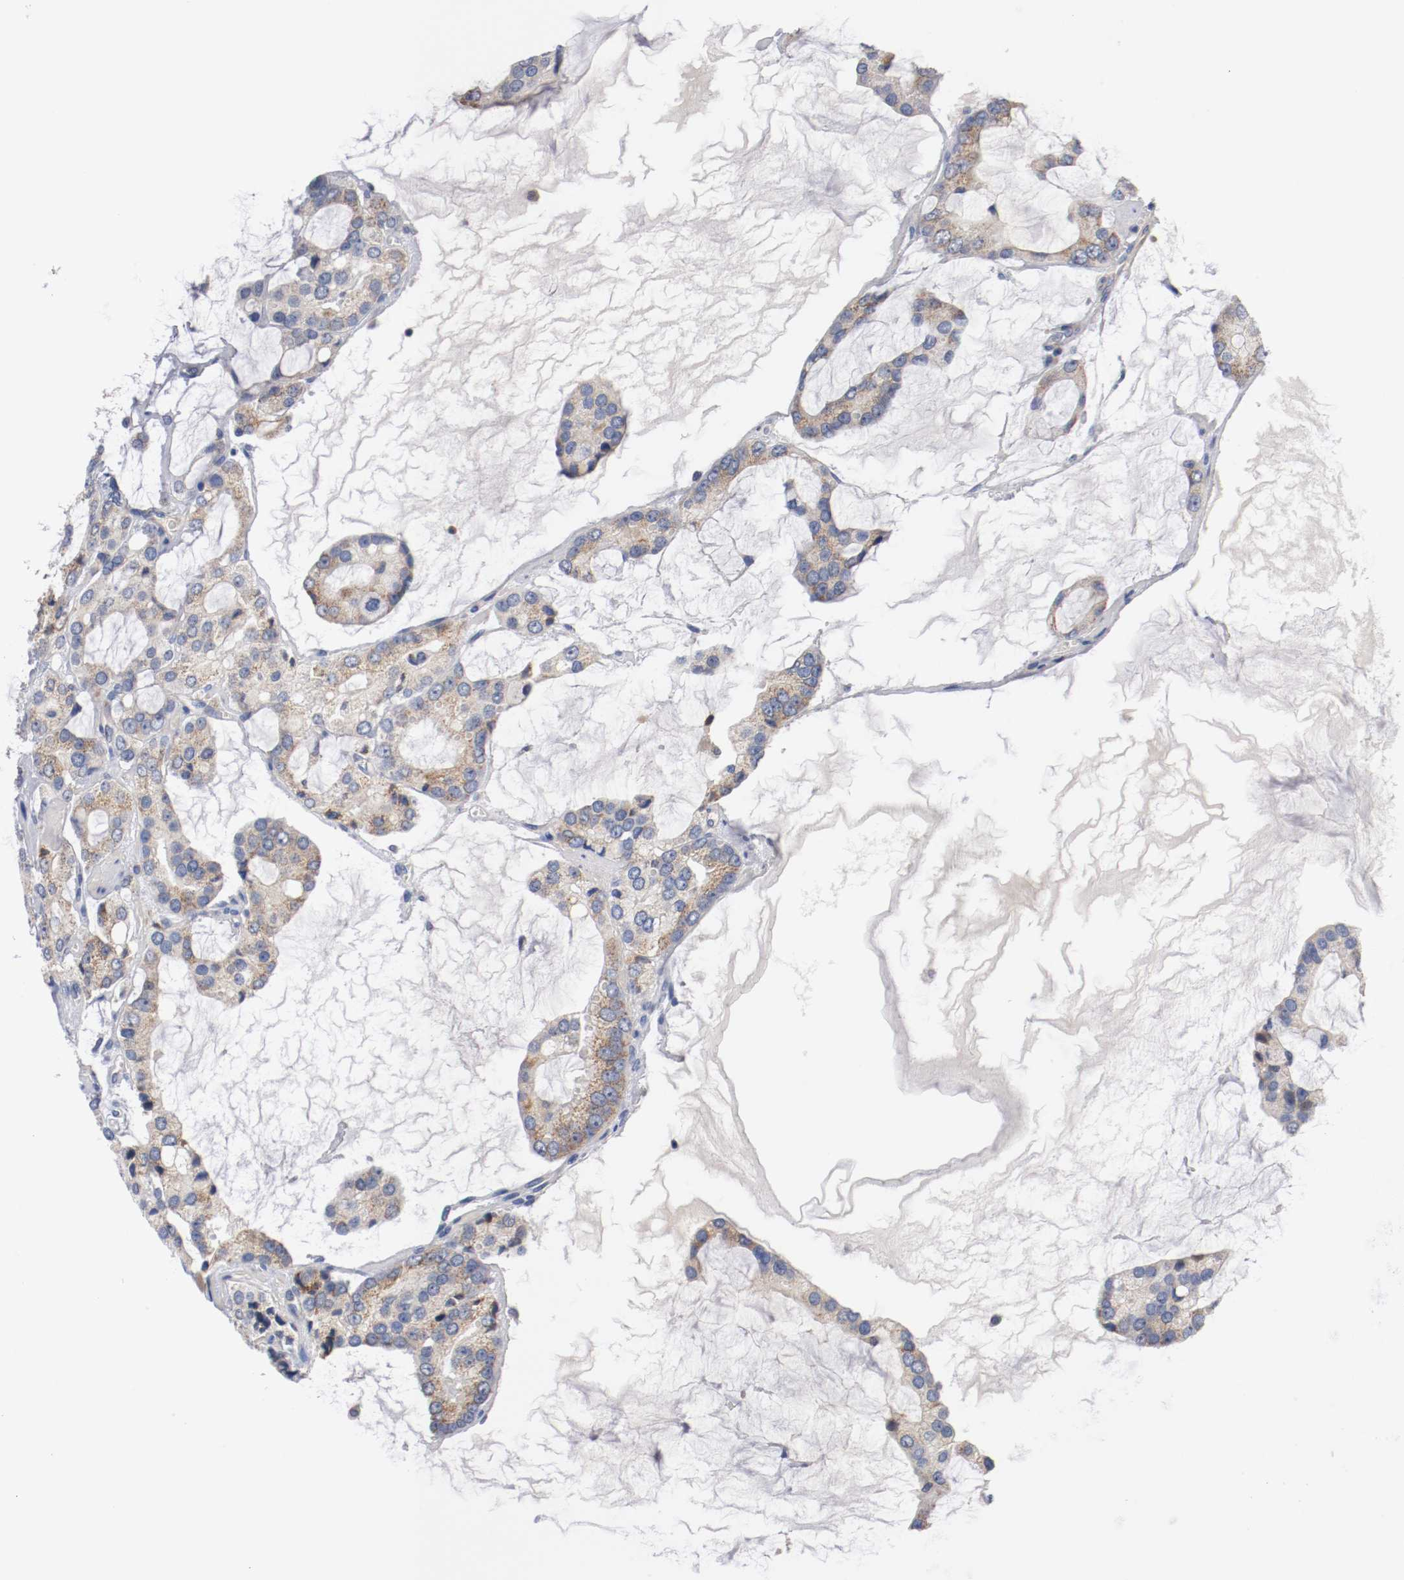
{"staining": {"intensity": "weak", "quantity": "<25%", "location": "cytoplasmic/membranous"}, "tissue": "prostate cancer", "cell_type": "Tumor cells", "image_type": "cancer", "snomed": [{"axis": "morphology", "description": "Adenocarcinoma, High grade"}, {"axis": "topography", "description": "Prostate"}], "caption": "There is no significant positivity in tumor cells of prostate cancer (high-grade adenocarcinoma).", "gene": "PCSK6", "patient": {"sex": "male", "age": 67}}